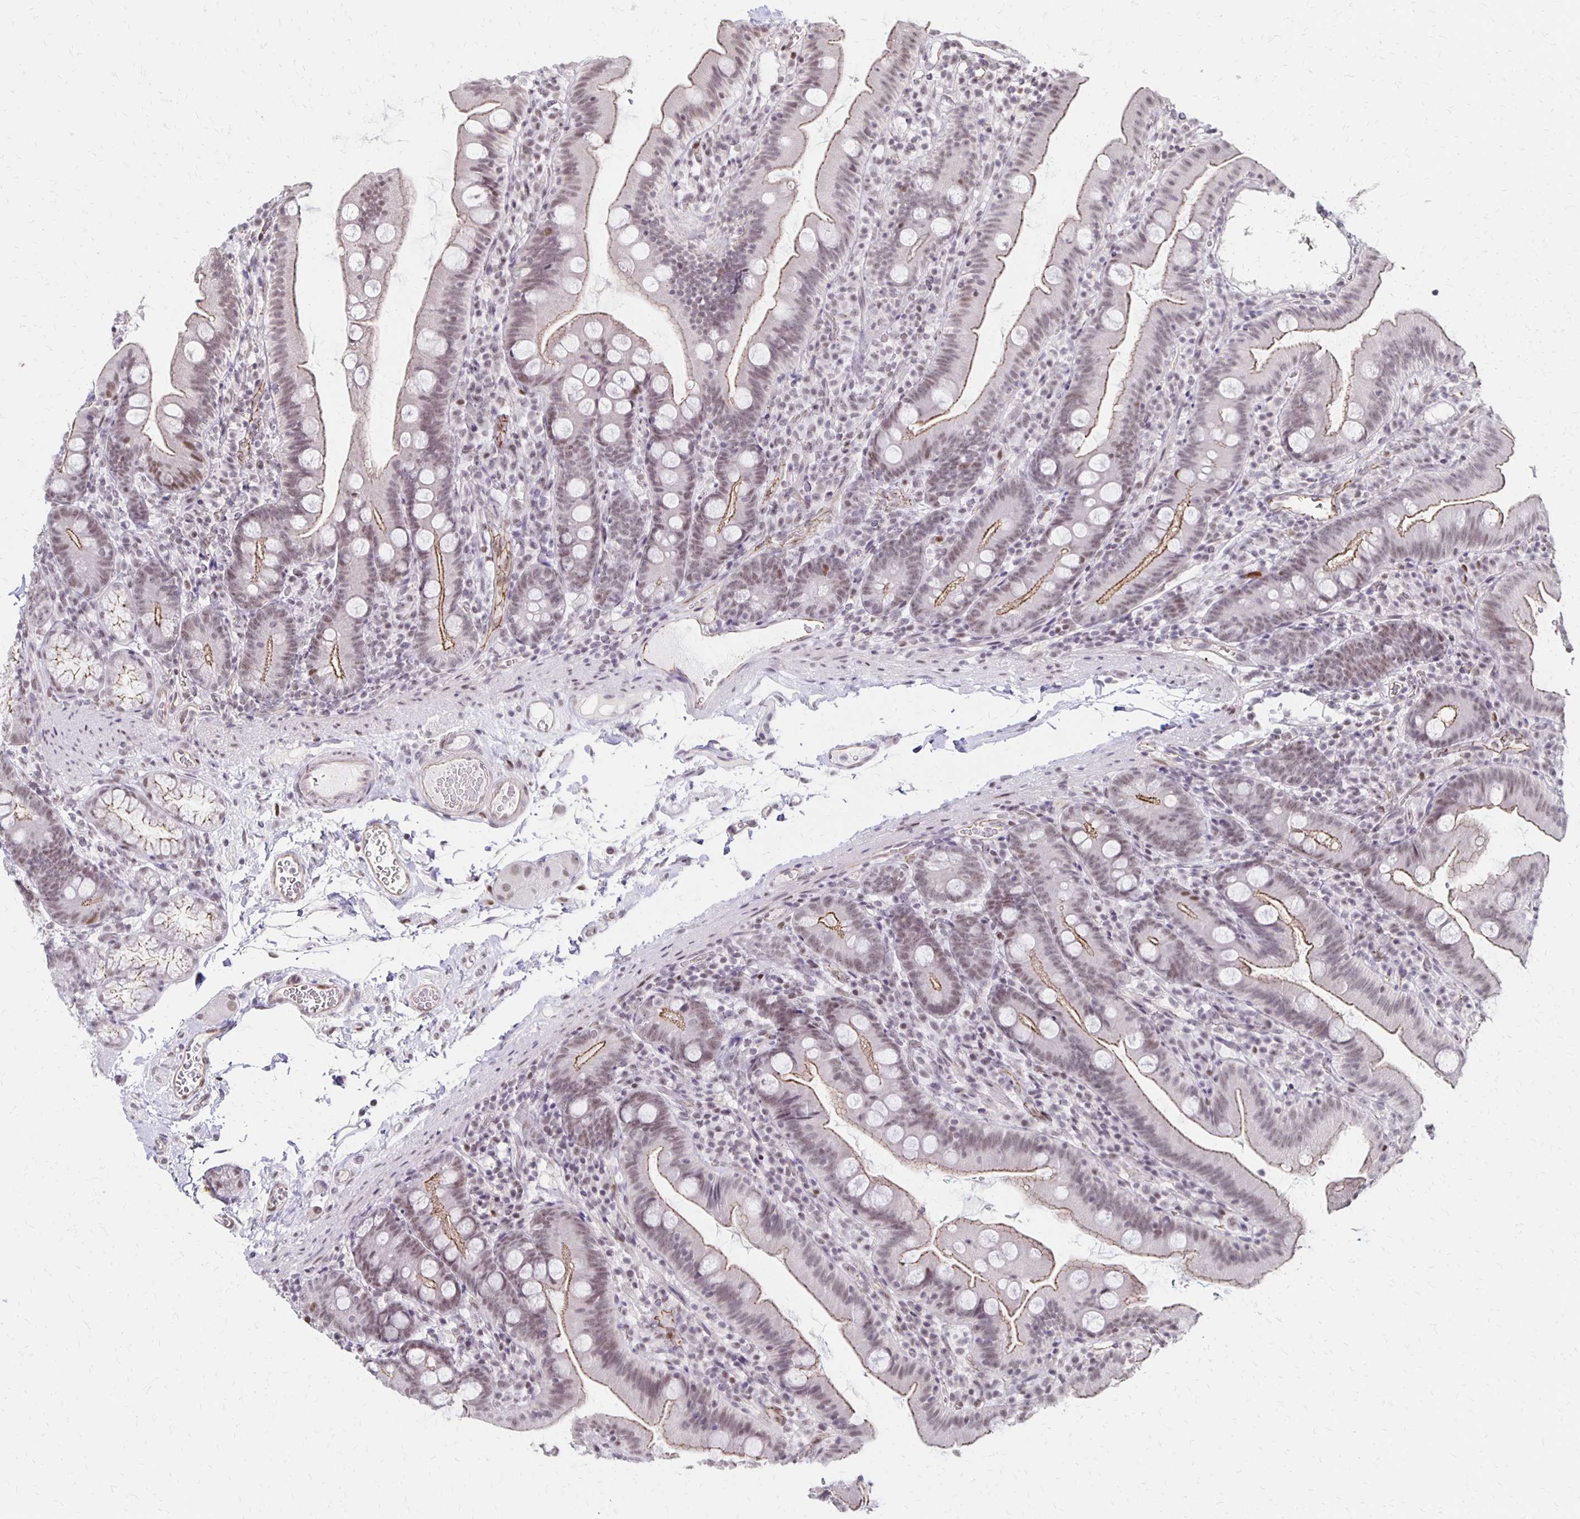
{"staining": {"intensity": "moderate", "quantity": "25%-75%", "location": "cytoplasmic/membranous,nuclear"}, "tissue": "duodenum", "cell_type": "Glandular cells", "image_type": "normal", "snomed": [{"axis": "morphology", "description": "Normal tissue, NOS"}, {"axis": "topography", "description": "Duodenum"}], "caption": "A photomicrograph of human duodenum stained for a protein exhibits moderate cytoplasmic/membranous,nuclear brown staining in glandular cells. The staining was performed using DAB (3,3'-diaminobenzidine) to visualize the protein expression in brown, while the nuclei were stained in blue with hematoxylin (Magnification: 20x).", "gene": "DDB2", "patient": {"sex": "female", "age": 67}}